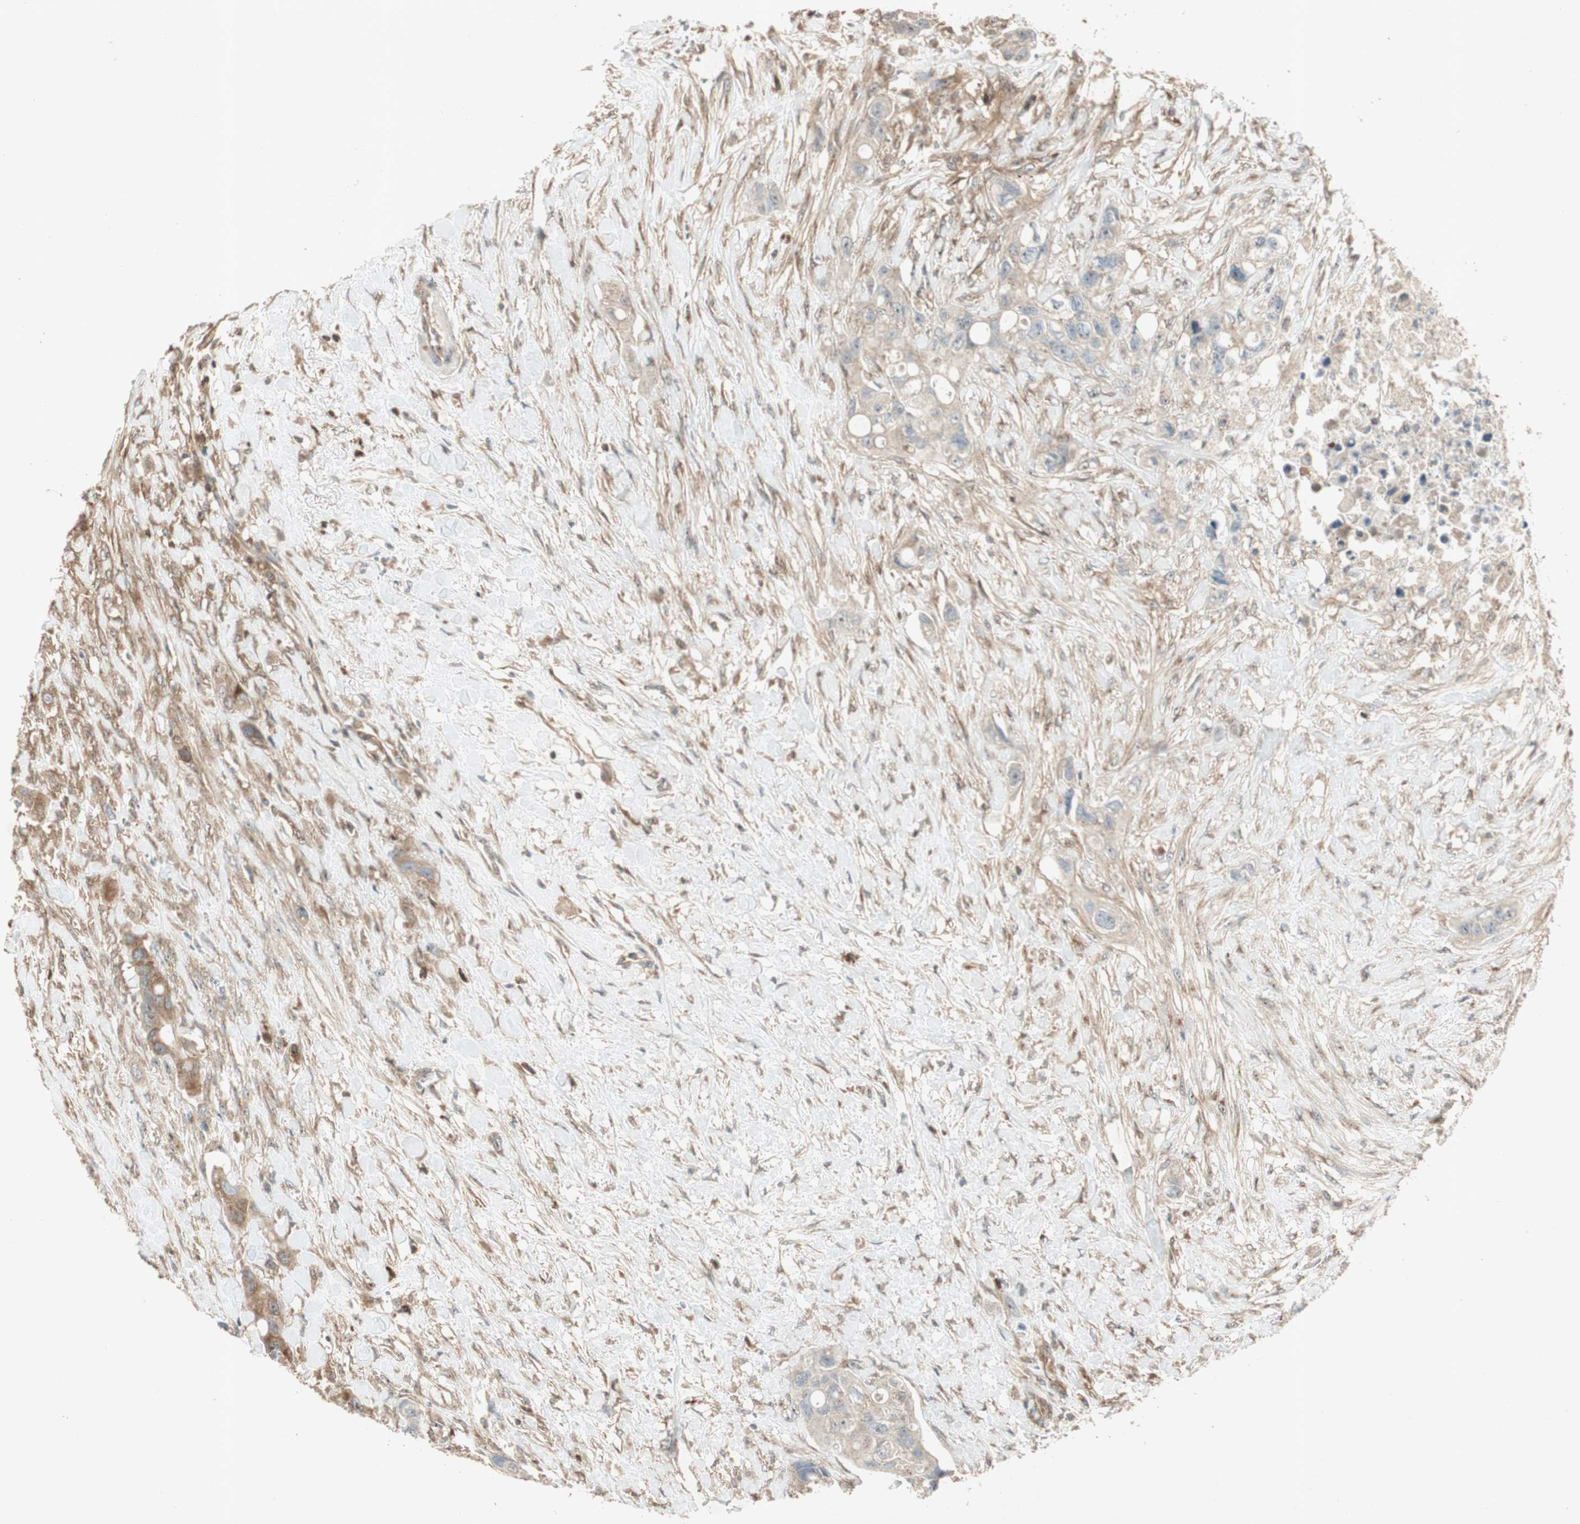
{"staining": {"intensity": "moderate", "quantity": ">75%", "location": "cytoplasmic/membranous"}, "tissue": "colorectal cancer", "cell_type": "Tumor cells", "image_type": "cancer", "snomed": [{"axis": "morphology", "description": "Adenocarcinoma, NOS"}, {"axis": "topography", "description": "Colon"}], "caption": "Adenocarcinoma (colorectal) stained with DAB (3,3'-diaminobenzidine) immunohistochemistry (IHC) shows medium levels of moderate cytoplasmic/membranous expression in approximately >75% of tumor cells.", "gene": "BTN3A3", "patient": {"sex": "female", "age": 57}}